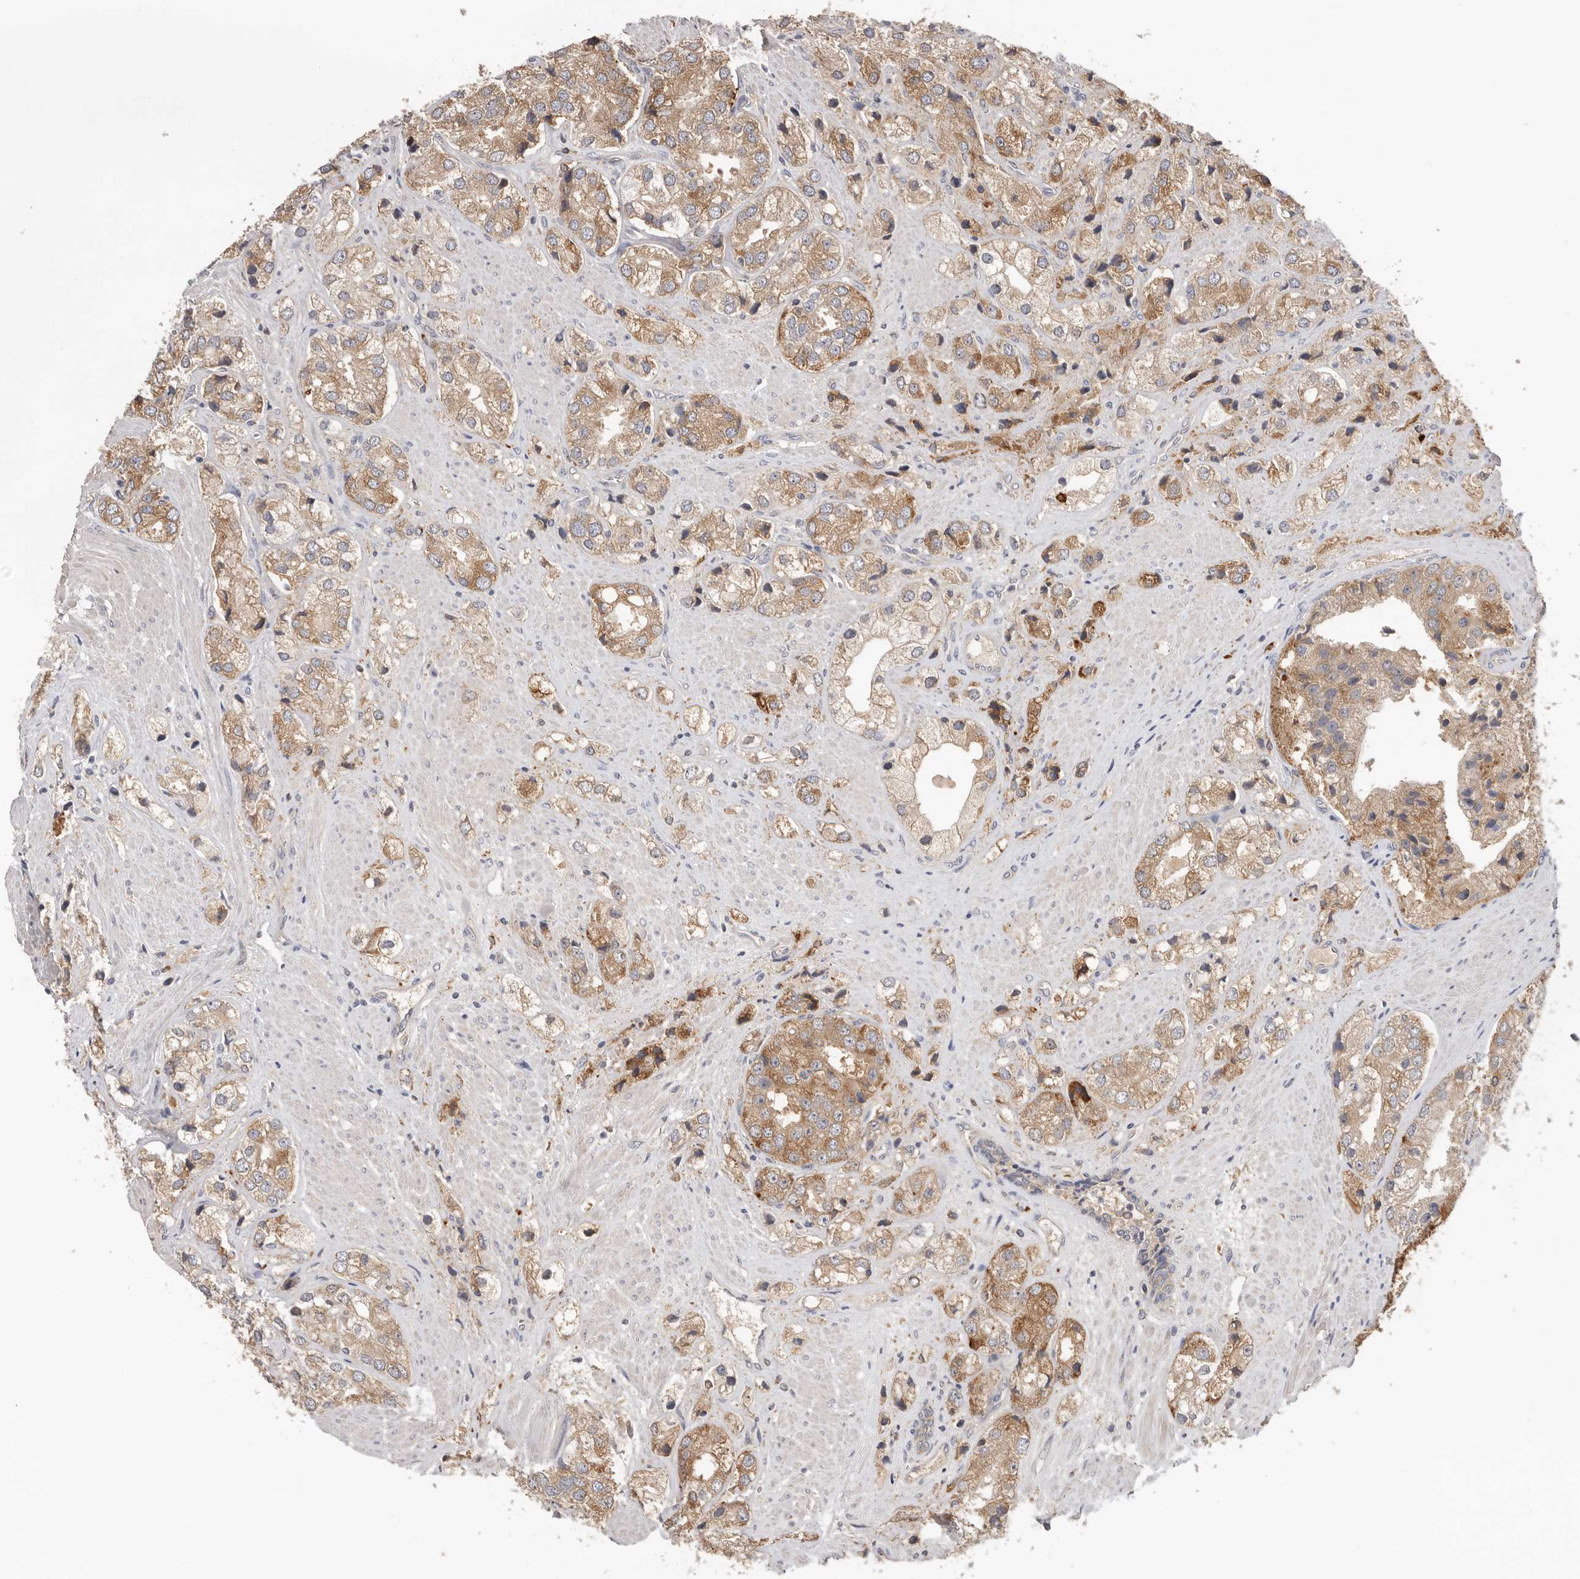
{"staining": {"intensity": "moderate", "quantity": ">75%", "location": "cytoplasmic/membranous"}, "tissue": "prostate cancer", "cell_type": "Tumor cells", "image_type": "cancer", "snomed": [{"axis": "morphology", "description": "Adenocarcinoma, High grade"}, {"axis": "topography", "description": "Prostate"}], "caption": "Immunohistochemistry (IHC) of prostate high-grade adenocarcinoma displays medium levels of moderate cytoplasmic/membranous expression in about >75% of tumor cells. (DAB (3,3'-diaminobenzidine) IHC, brown staining for protein, blue staining for nuclei).", "gene": "TFRC", "patient": {"sex": "male", "age": 50}}